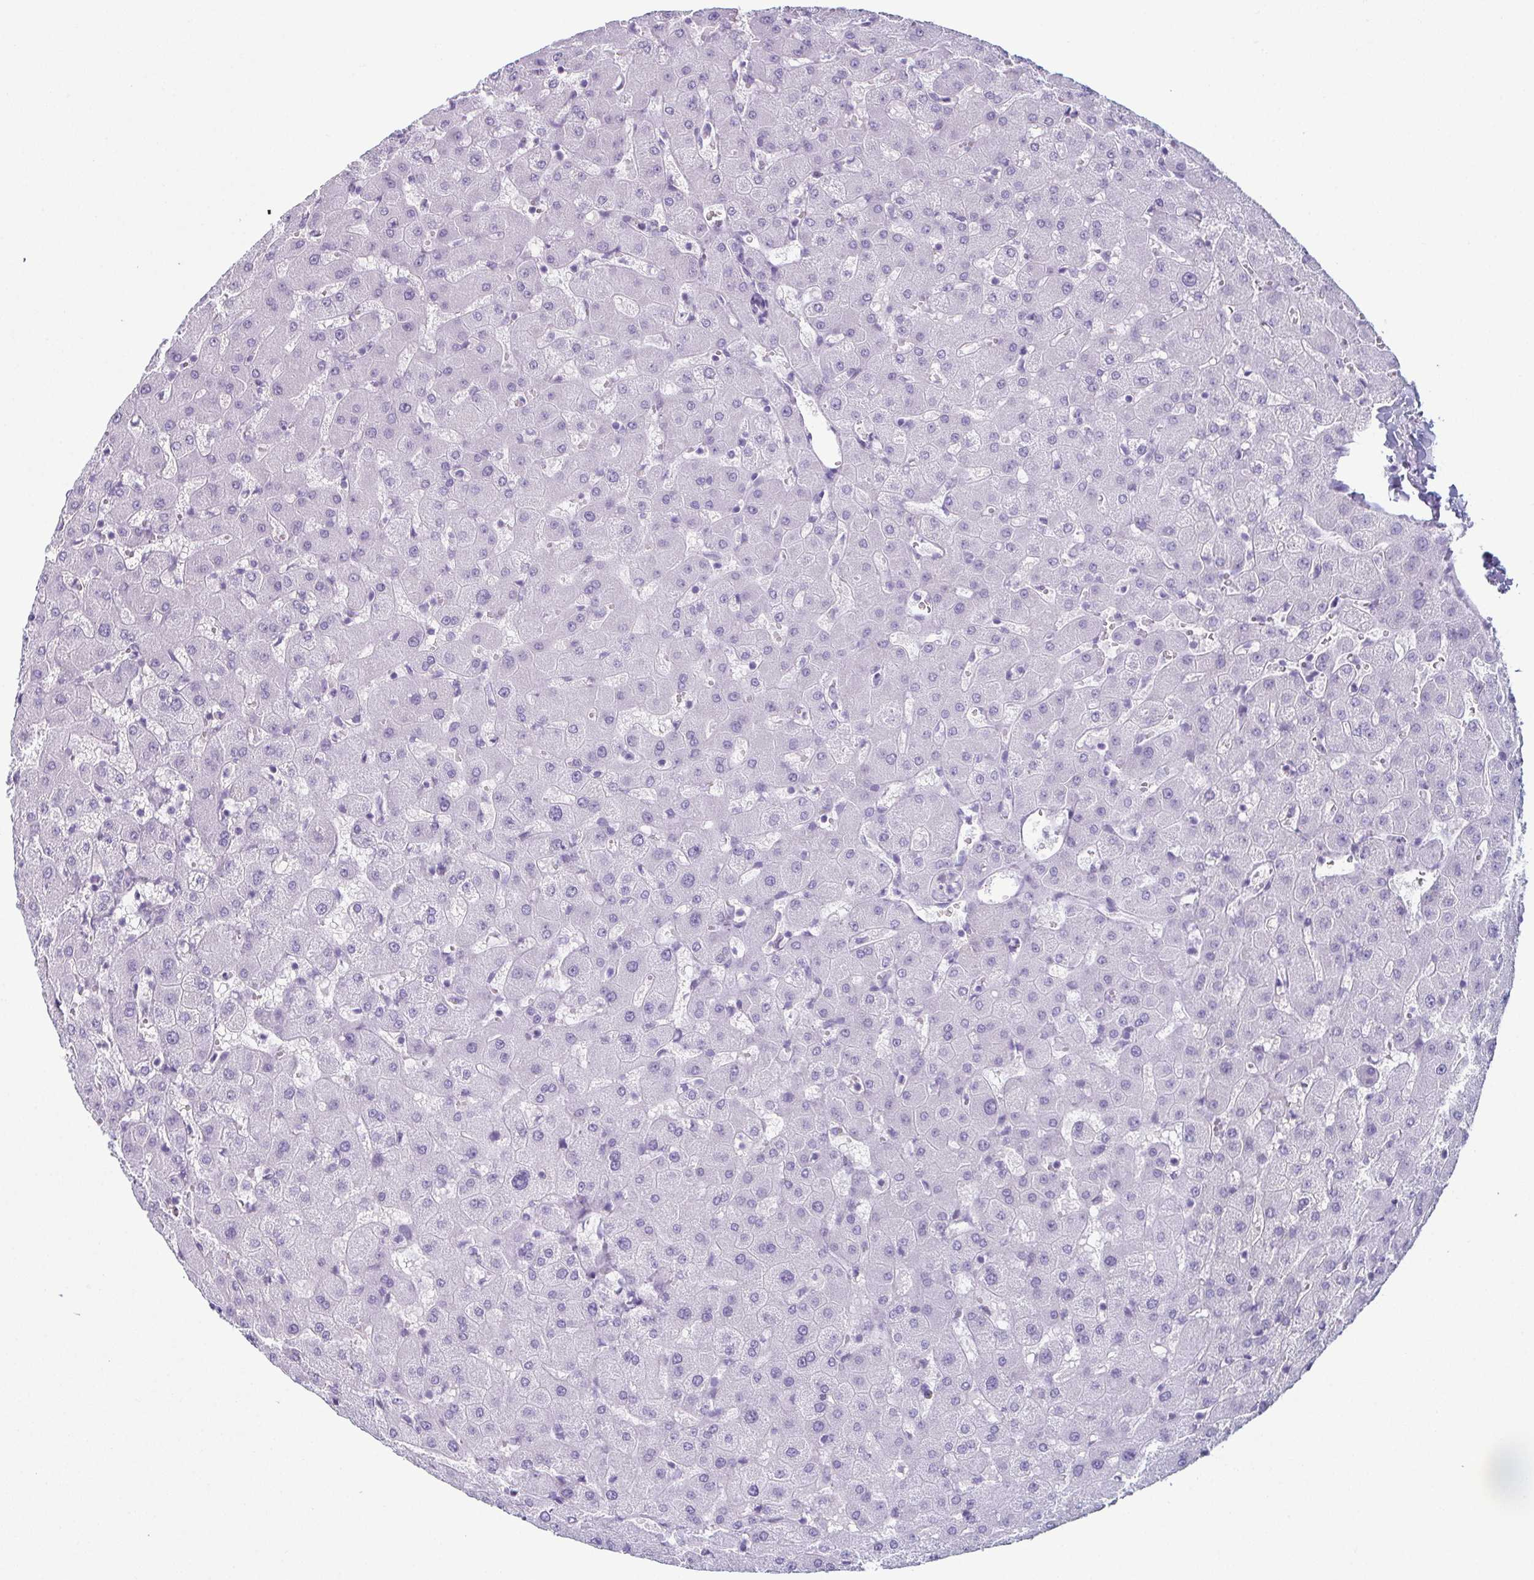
{"staining": {"intensity": "negative", "quantity": "none", "location": "none"}, "tissue": "liver", "cell_type": "Cholangiocytes", "image_type": "normal", "snomed": [{"axis": "morphology", "description": "Normal tissue, NOS"}, {"axis": "topography", "description": "Liver"}], "caption": "This histopathology image is of normal liver stained with immunohistochemistry to label a protein in brown with the nuclei are counter-stained blue. There is no expression in cholangiocytes. (DAB immunohistochemistry visualized using brightfield microscopy, high magnification).", "gene": "ENKUR", "patient": {"sex": "female", "age": 63}}